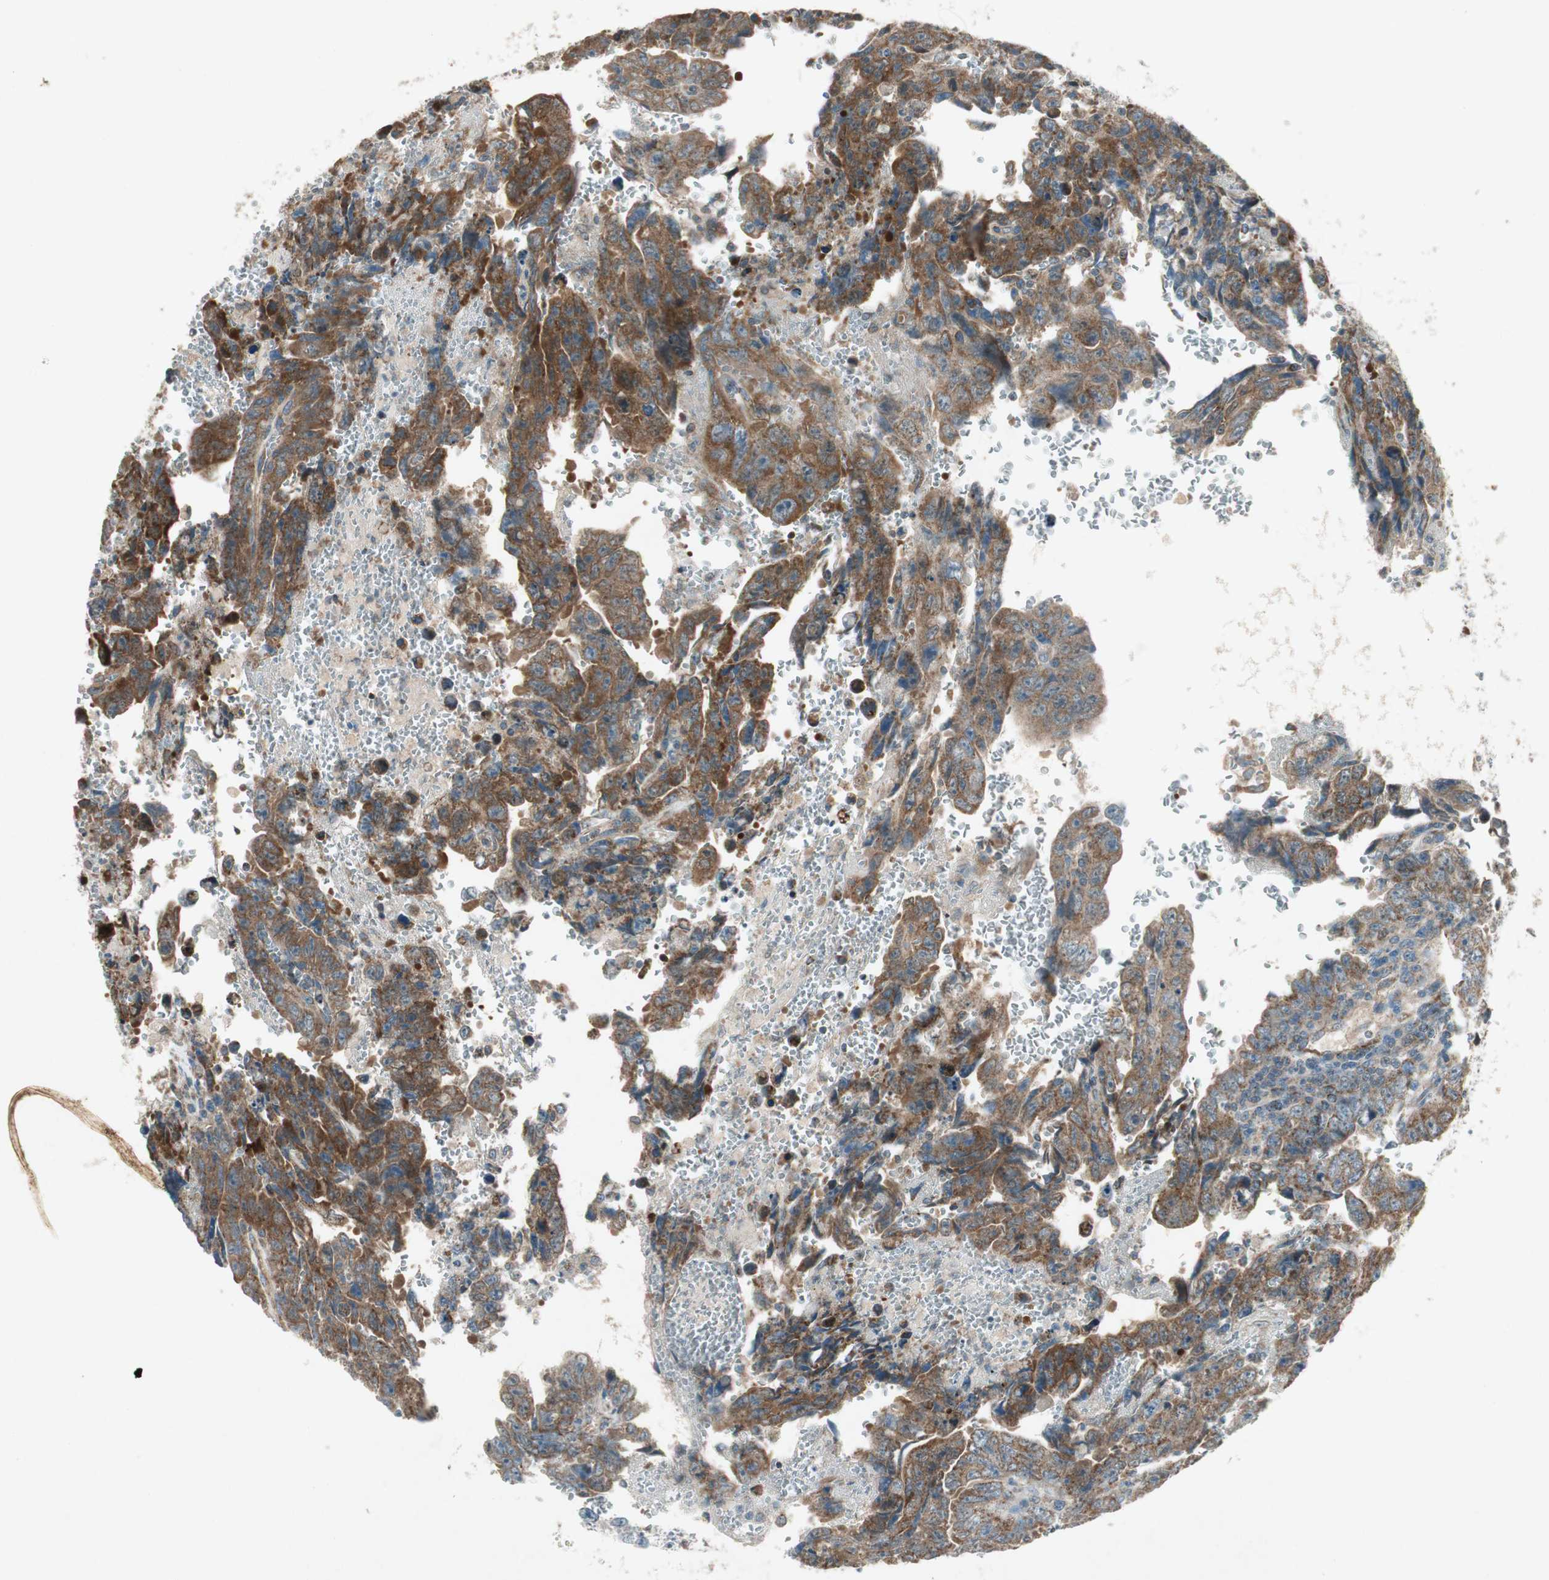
{"staining": {"intensity": "strong", "quantity": ">75%", "location": "cytoplasmic/membranous"}, "tissue": "testis cancer", "cell_type": "Tumor cells", "image_type": "cancer", "snomed": [{"axis": "morphology", "description": "Carcinoma, Embryonal, NOS"}, {"axis": "topography", "description": "Testis"}], "caption": "Immunohistochemical staining of testis embryonal carcinoma reveals high levels of strong cytoplasmic/membranous protein staining in approximately >75% of tumor cells.", "gene": "CHADL", "patient": {"sex": "male", "age": 28}}